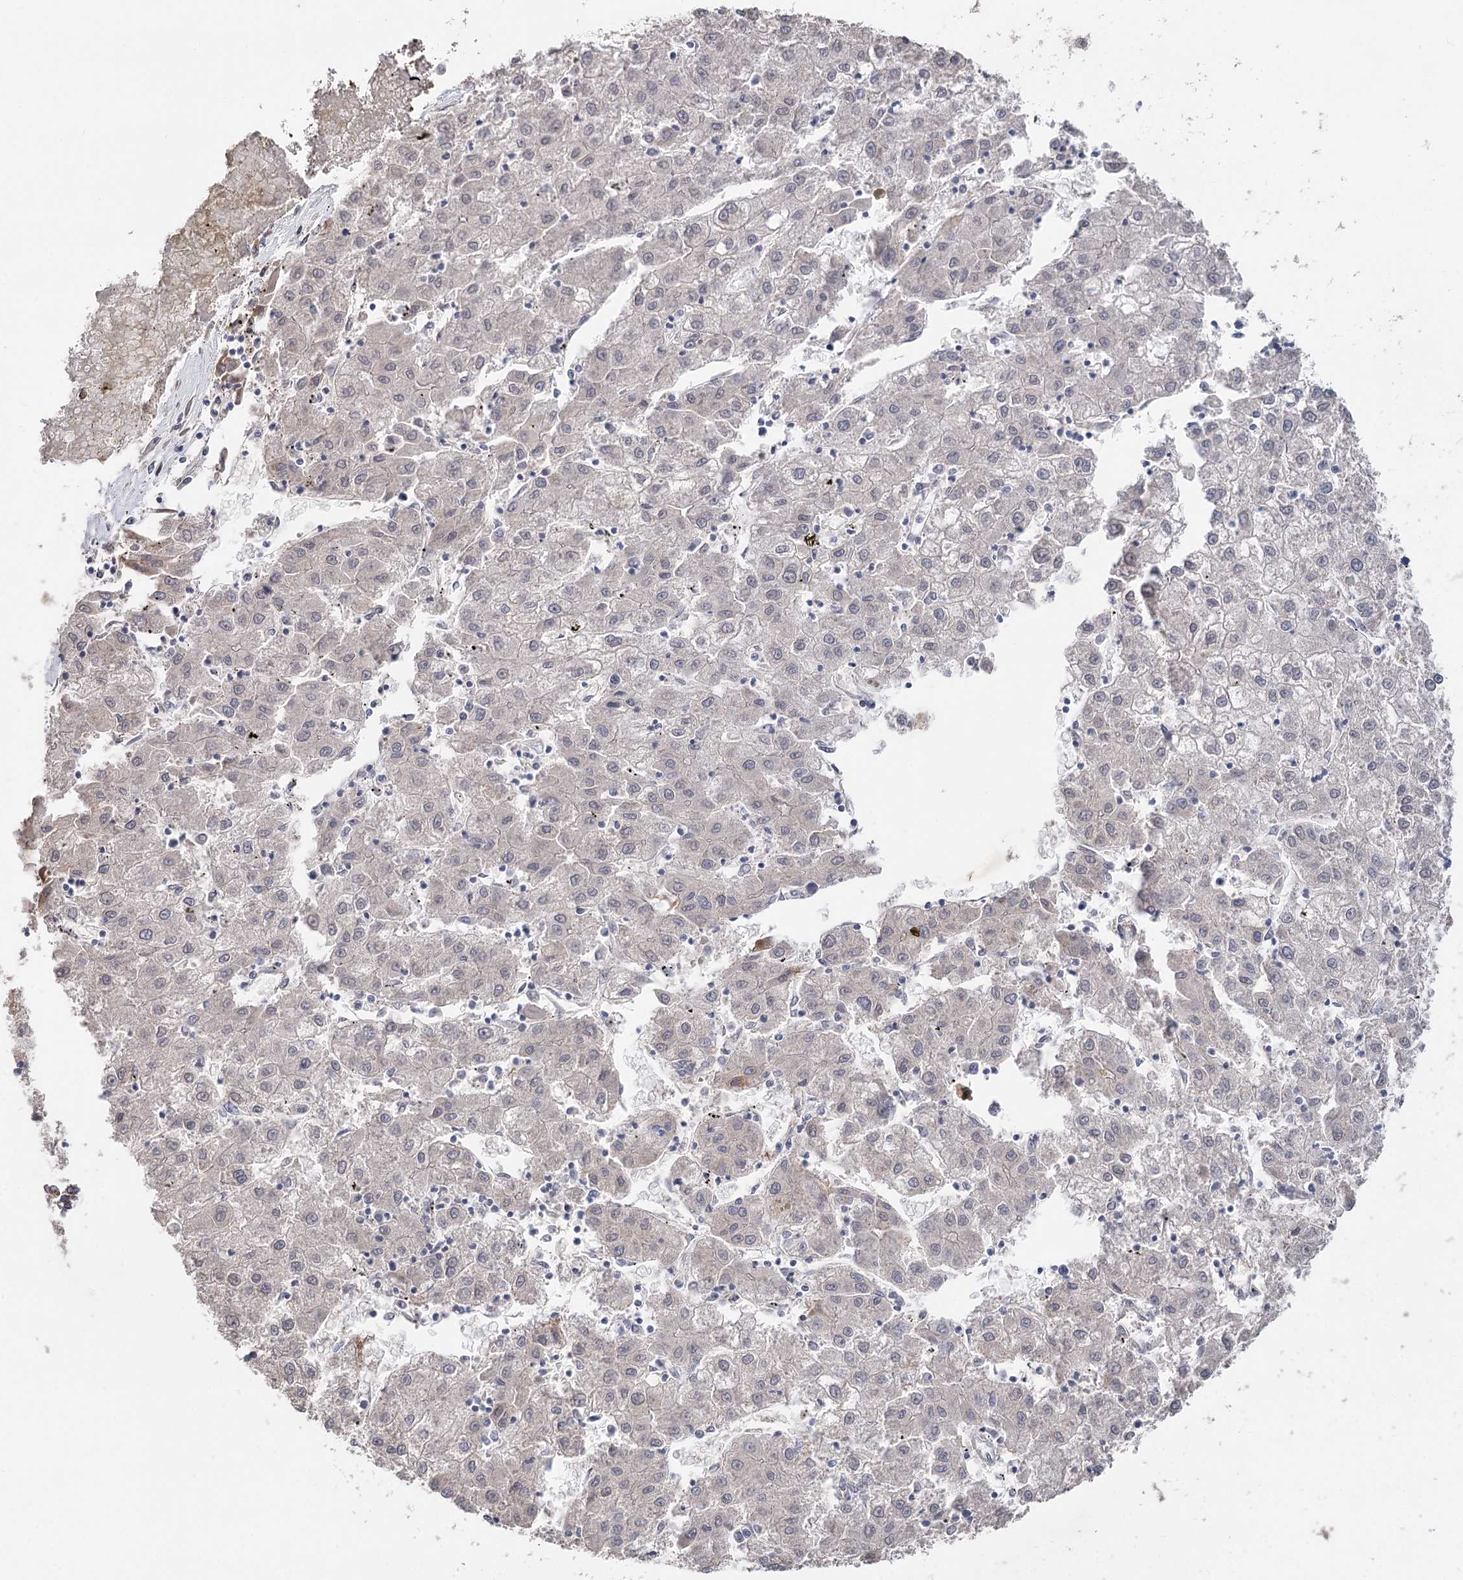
{"staining": {"intensity": "negative", "quantity": "none", "location": "none"}, "tissue": "liver cancer", "cell_type": "Tumor cells", "image_type": "cancer", "snomed": [{"axis": "morphology", "description": "Carcinoma, Hepatocellular, NOS"}, {"axis": "topography", "description": "Liver"}], "caption": "Immunohistochemistry histopathology image of neoplastic tissue: liver cancer stained with DAB demonstrates no significant protein staining in tumor cells.", "gene": "ARHGAP44", "patient": {"sex": "male", "age": 72}}